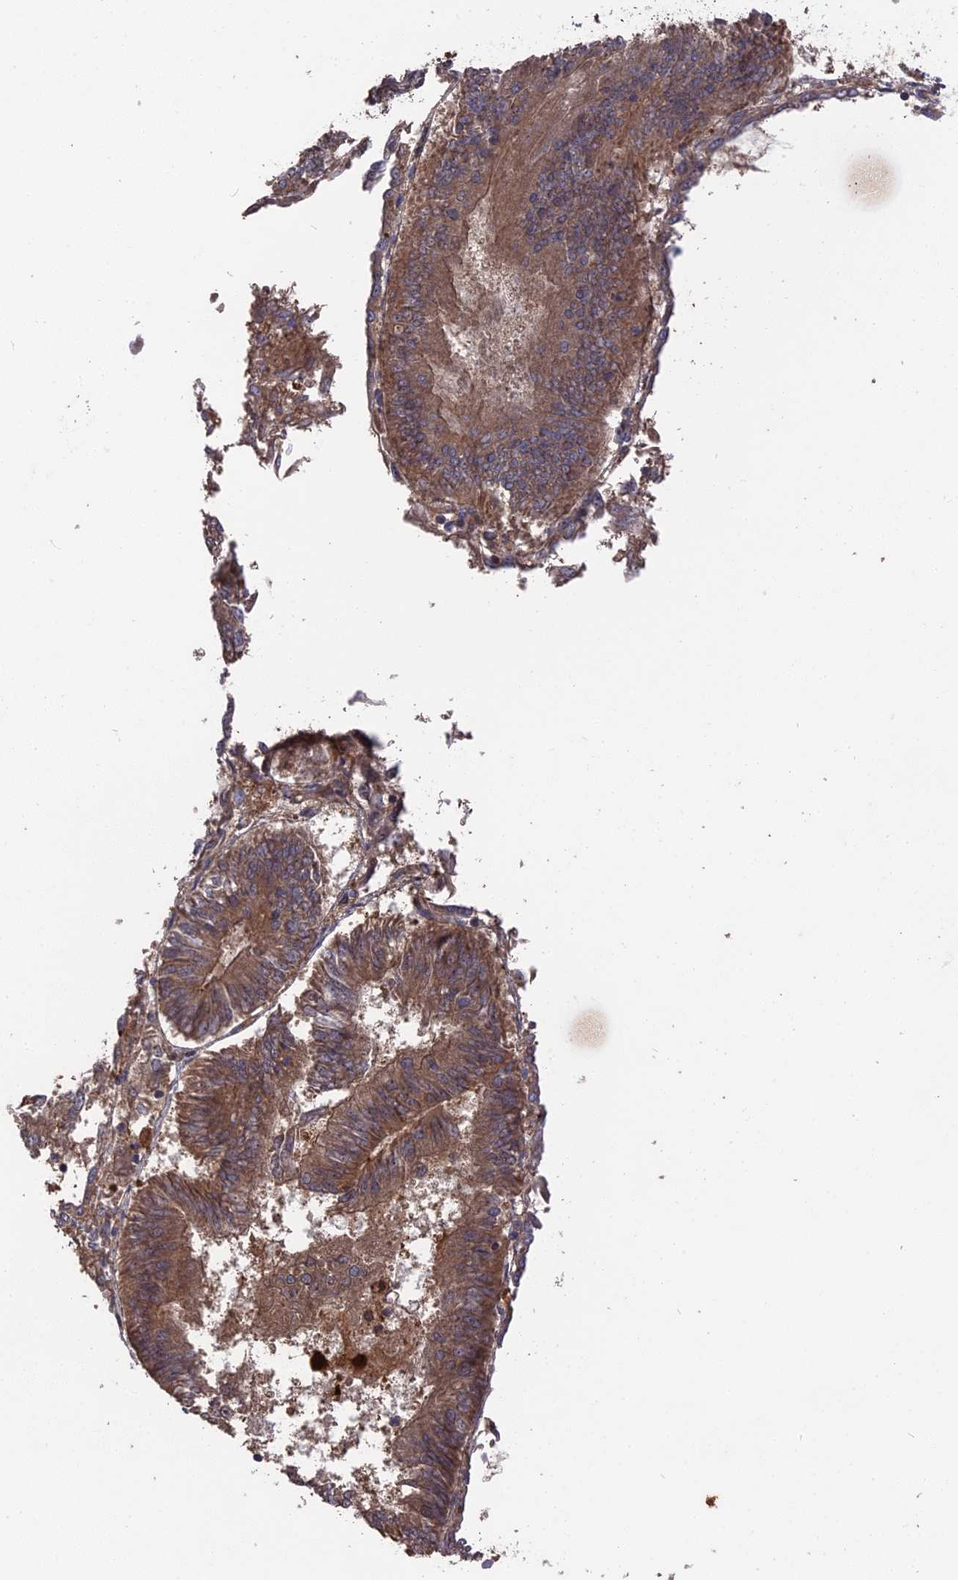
{"staining": {"intensity": "moderate", "quantity": ">75%", "location": "cytoplasmic/membranous"}, "tissue": "endometrial cancer", "cell_type": "Tumor cells", "image_type": "cancer", "snomed": [{"axis": "morphology", "description": "Adenocarcinoma, NOS"}, {"axis": "topography", "description": "Endometrium"}], "caption": "The photomicrograph demonstrates immunohistochemical staining of endometrial cancer (adenocarcinoma). There is moderate cytoplasmic/membranous expression is seen in about >75% of tumor cells.", "gene": "DEF8", "patient": {"sex": "female", "age": 58}}